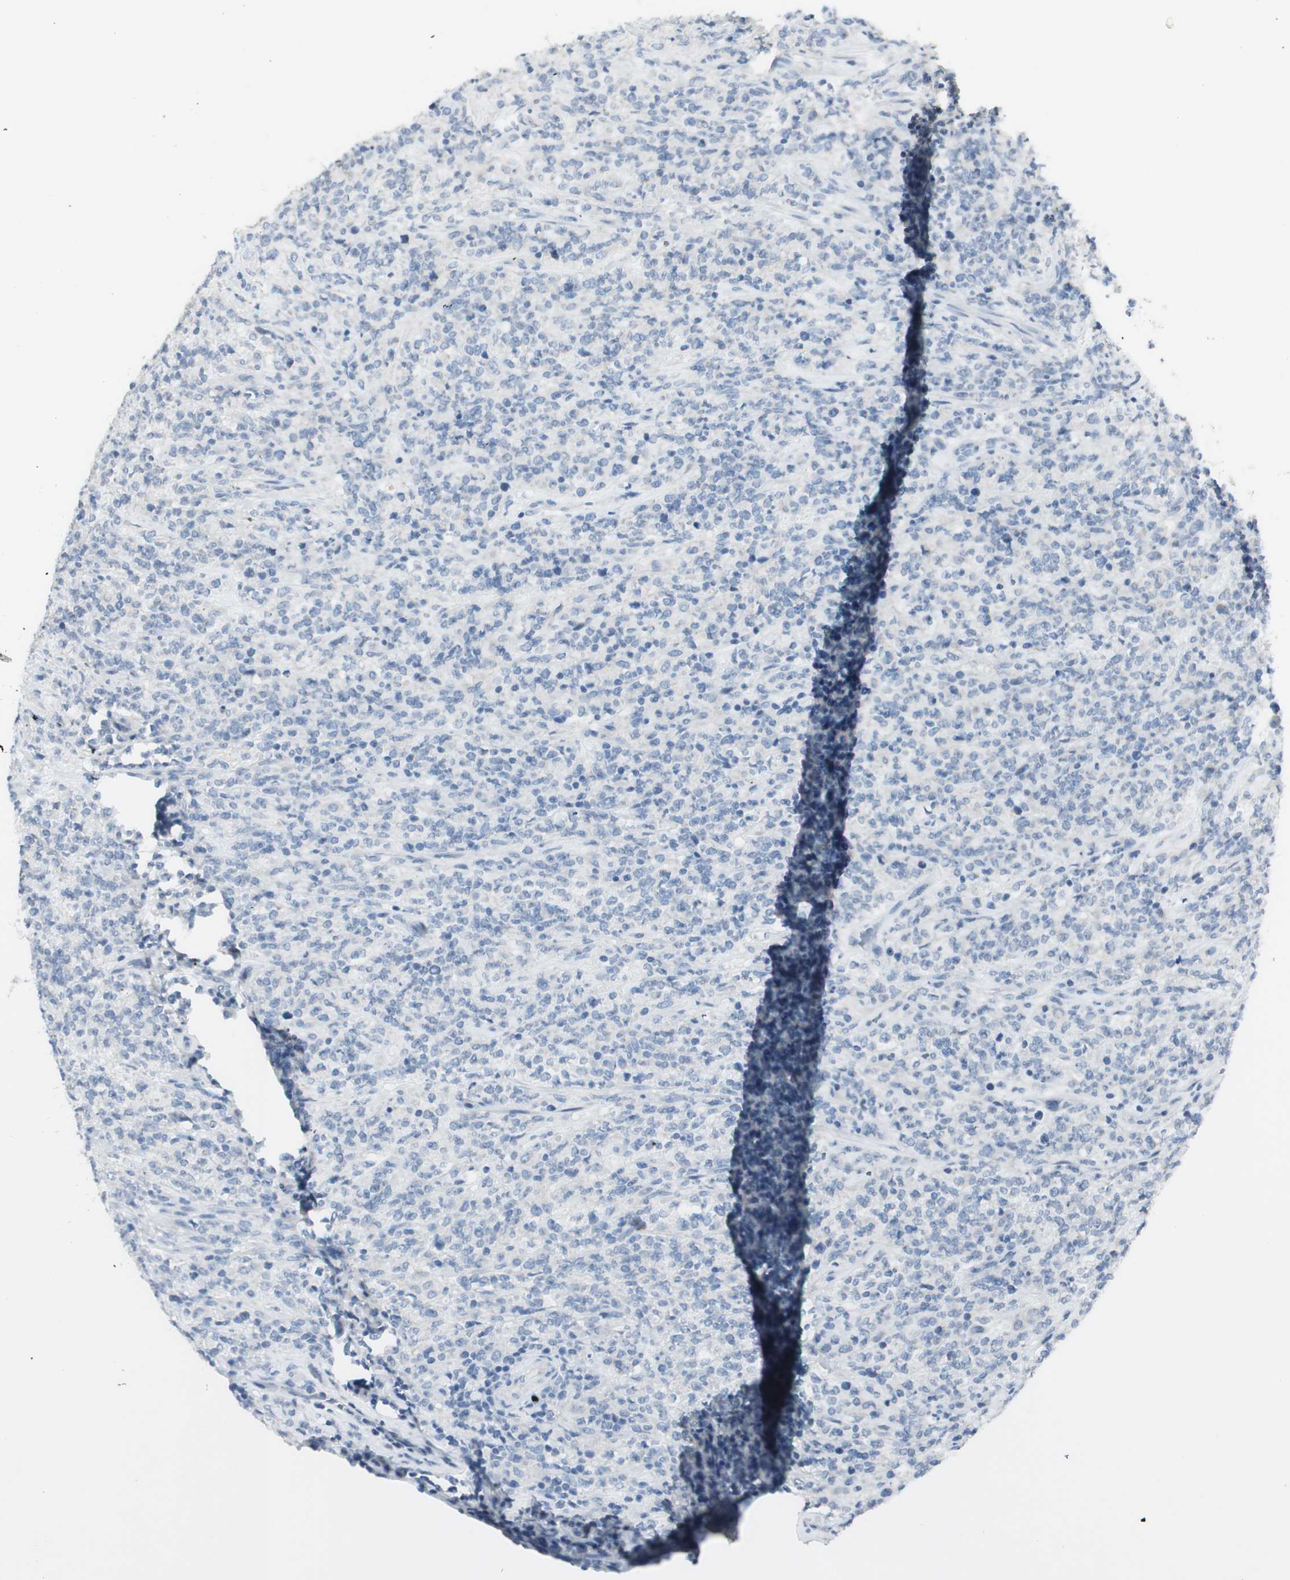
{"staining": {"intensity": "negative", "quantity": "none", "location": "none"}, "tissue": "lymphoma", "cell_type": "Tumor cells", "image_type": "cancer", "snomed": [{"axis": "morphology", "description": "Malignant lymphoma, non-Hodgkin's type, High grade"}, {"axis": "topography", "description": "Soft tissue"}], "caption": "A high-resolution photomicrograph shows immunohistochemistry (IHC) staining of high-grade malignant lymphoma, non-Hodgkin's type, which shows no significant staining in tumor cells. (Stains: DAB immunohistochemistry with hematoxylin counter stain, Microscopy: brightfield microscopy at high magnification).", "gene": "ART3", "patient": {"sex": "male", "age": 18}}